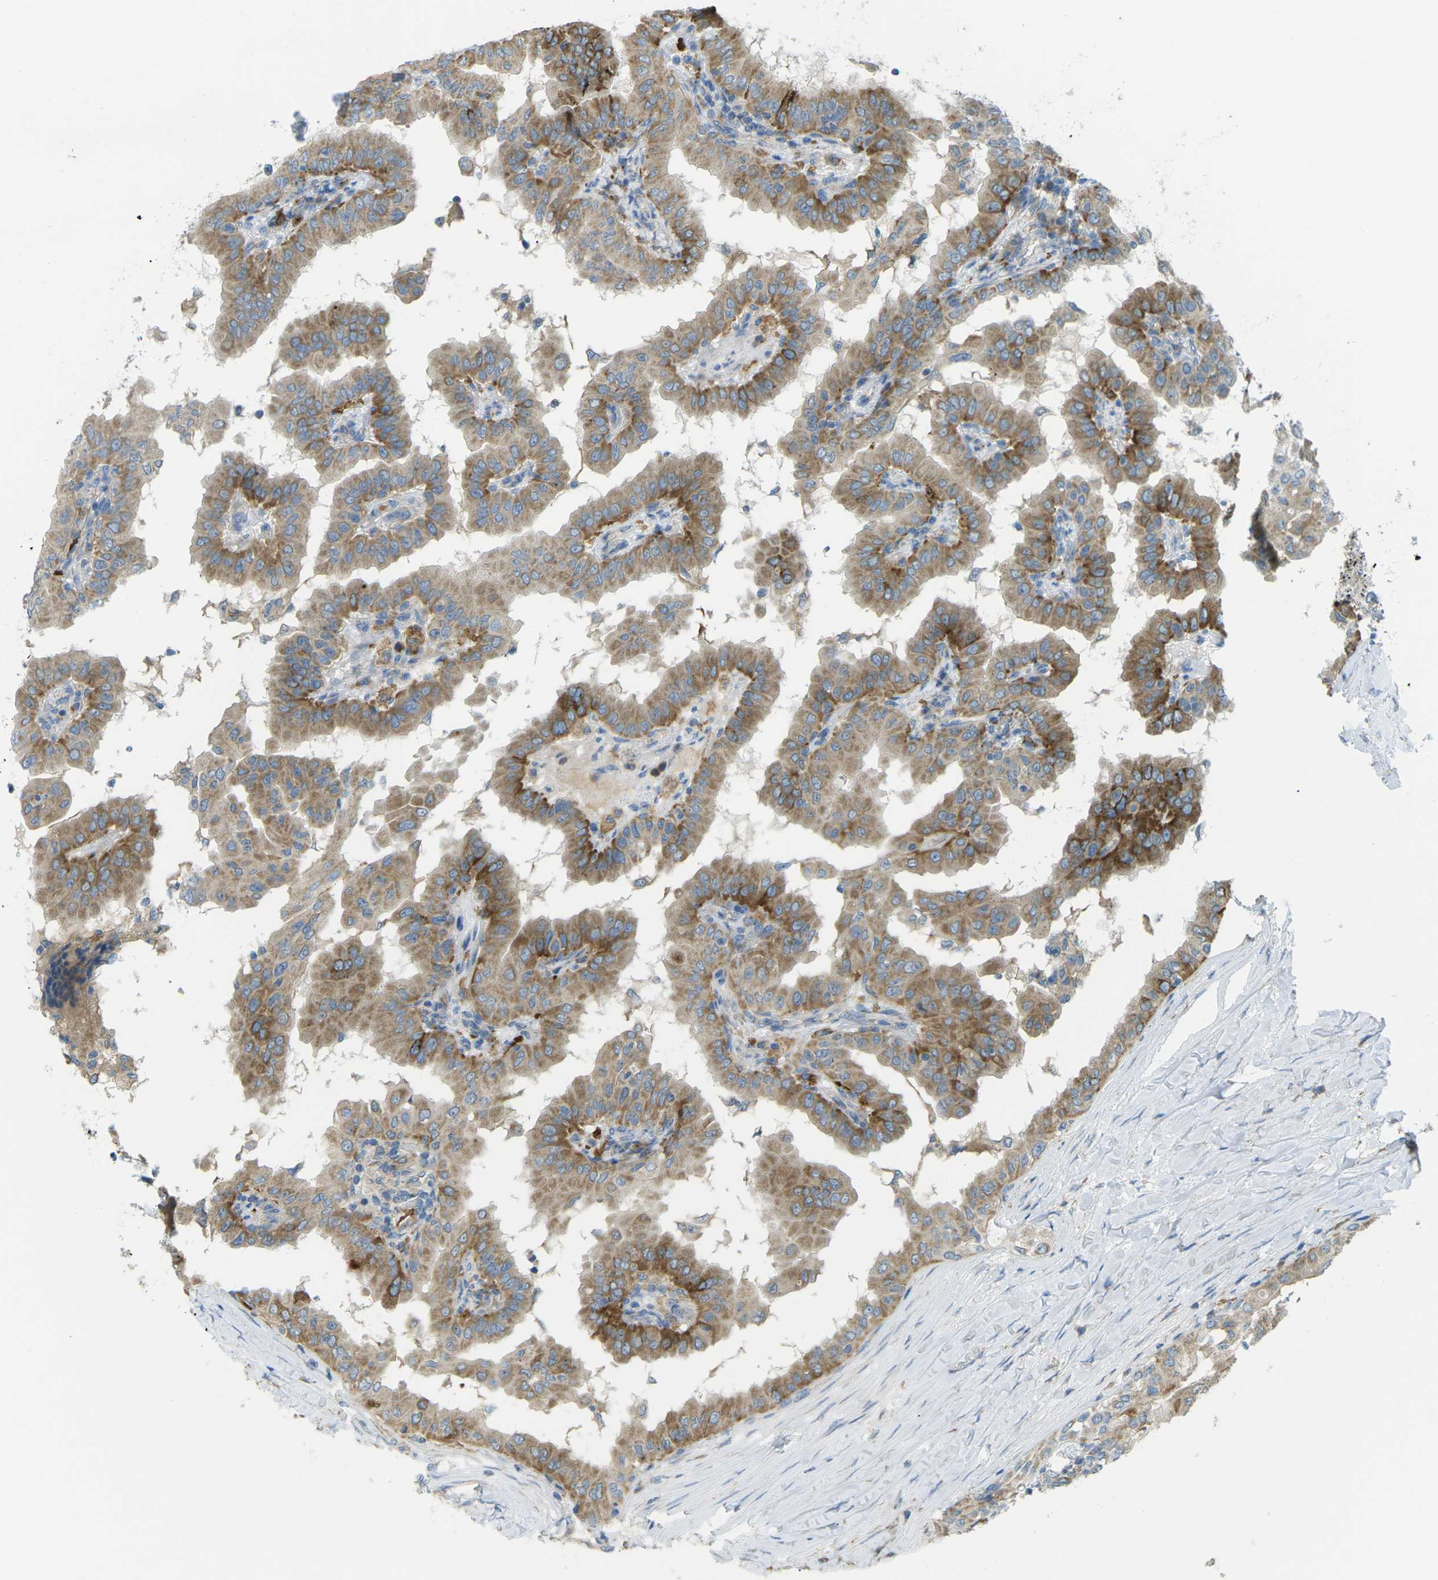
{"staining": {"intensity": "moderate", "quantity": "25%-75%", "location": "cytoplasmic/membranous"}, "tissue": "thyroid cancer", "cell_type": "Tumor cells", "image_type": "cancer", "snomed": [{"axis": "morphology", "description": "Papillary adenocarcinoma, NOS"}, {"axis": "topography", "description": "Thyroid gland"}], "caption": "Thyroid papillary adenocarcinoma stained with a protein marker displays moderate staining in tumor cells.", "gene": "MYLK4", "patient": {"sex": "male", "age": 33}}